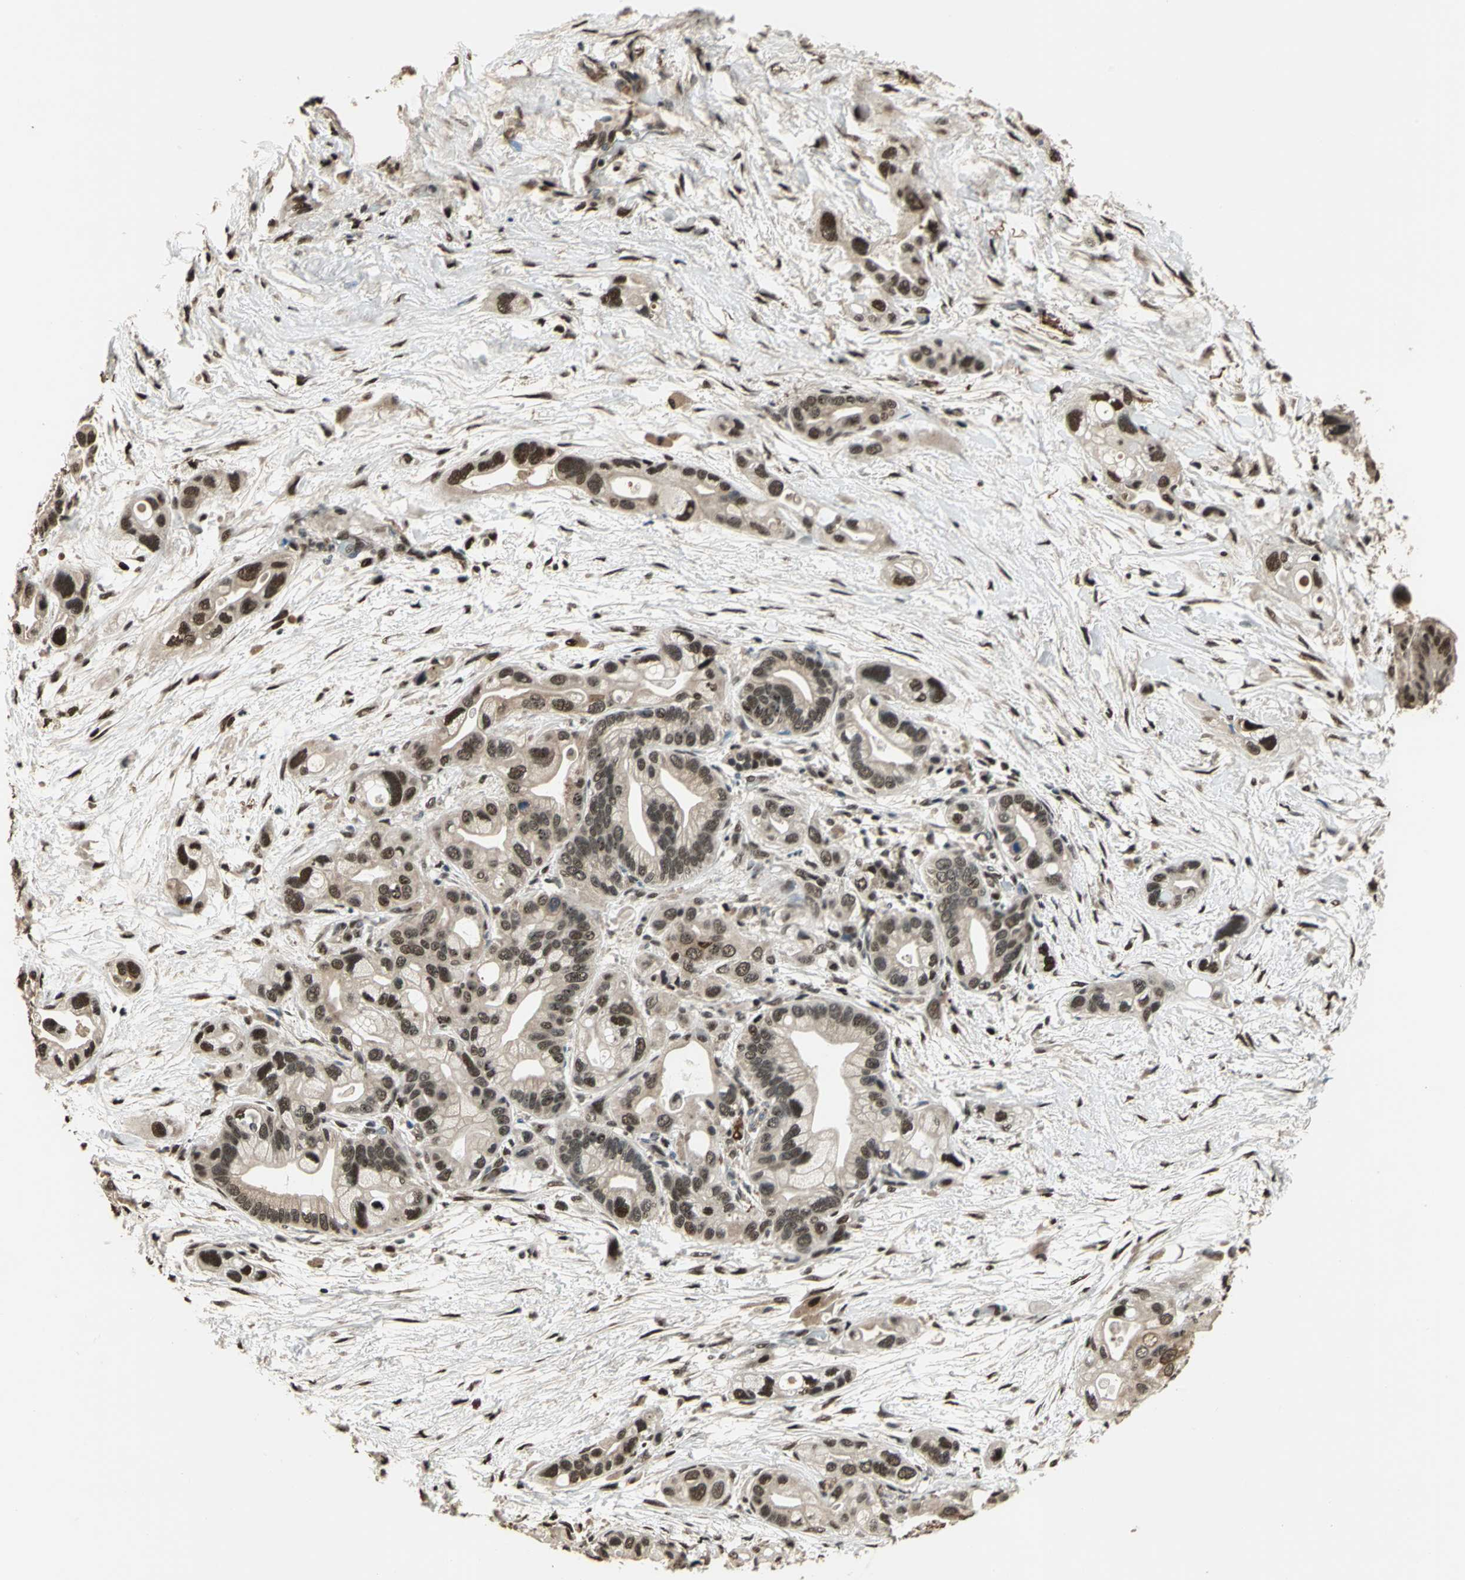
{"staining": {"intensity": "moderate", "quantity": ">75%", "location": "nuclear"}, "tissue": "pancreatic cancer", "cell_type": "Tumor cells", "image_type": "cancer", "snomed": [{"axis": "morphology", "description": "Adenocarcinoma, NOS"}, {"axis": "topography", "description": "Pancreas"}], "caption": "A brown stain shows moderate nuclear staining of a protein in human pancreatic adenocarcinoma tumor cells.", "gene": "MIS18BP1", "patient": {"sex": "female", "age": 77}}